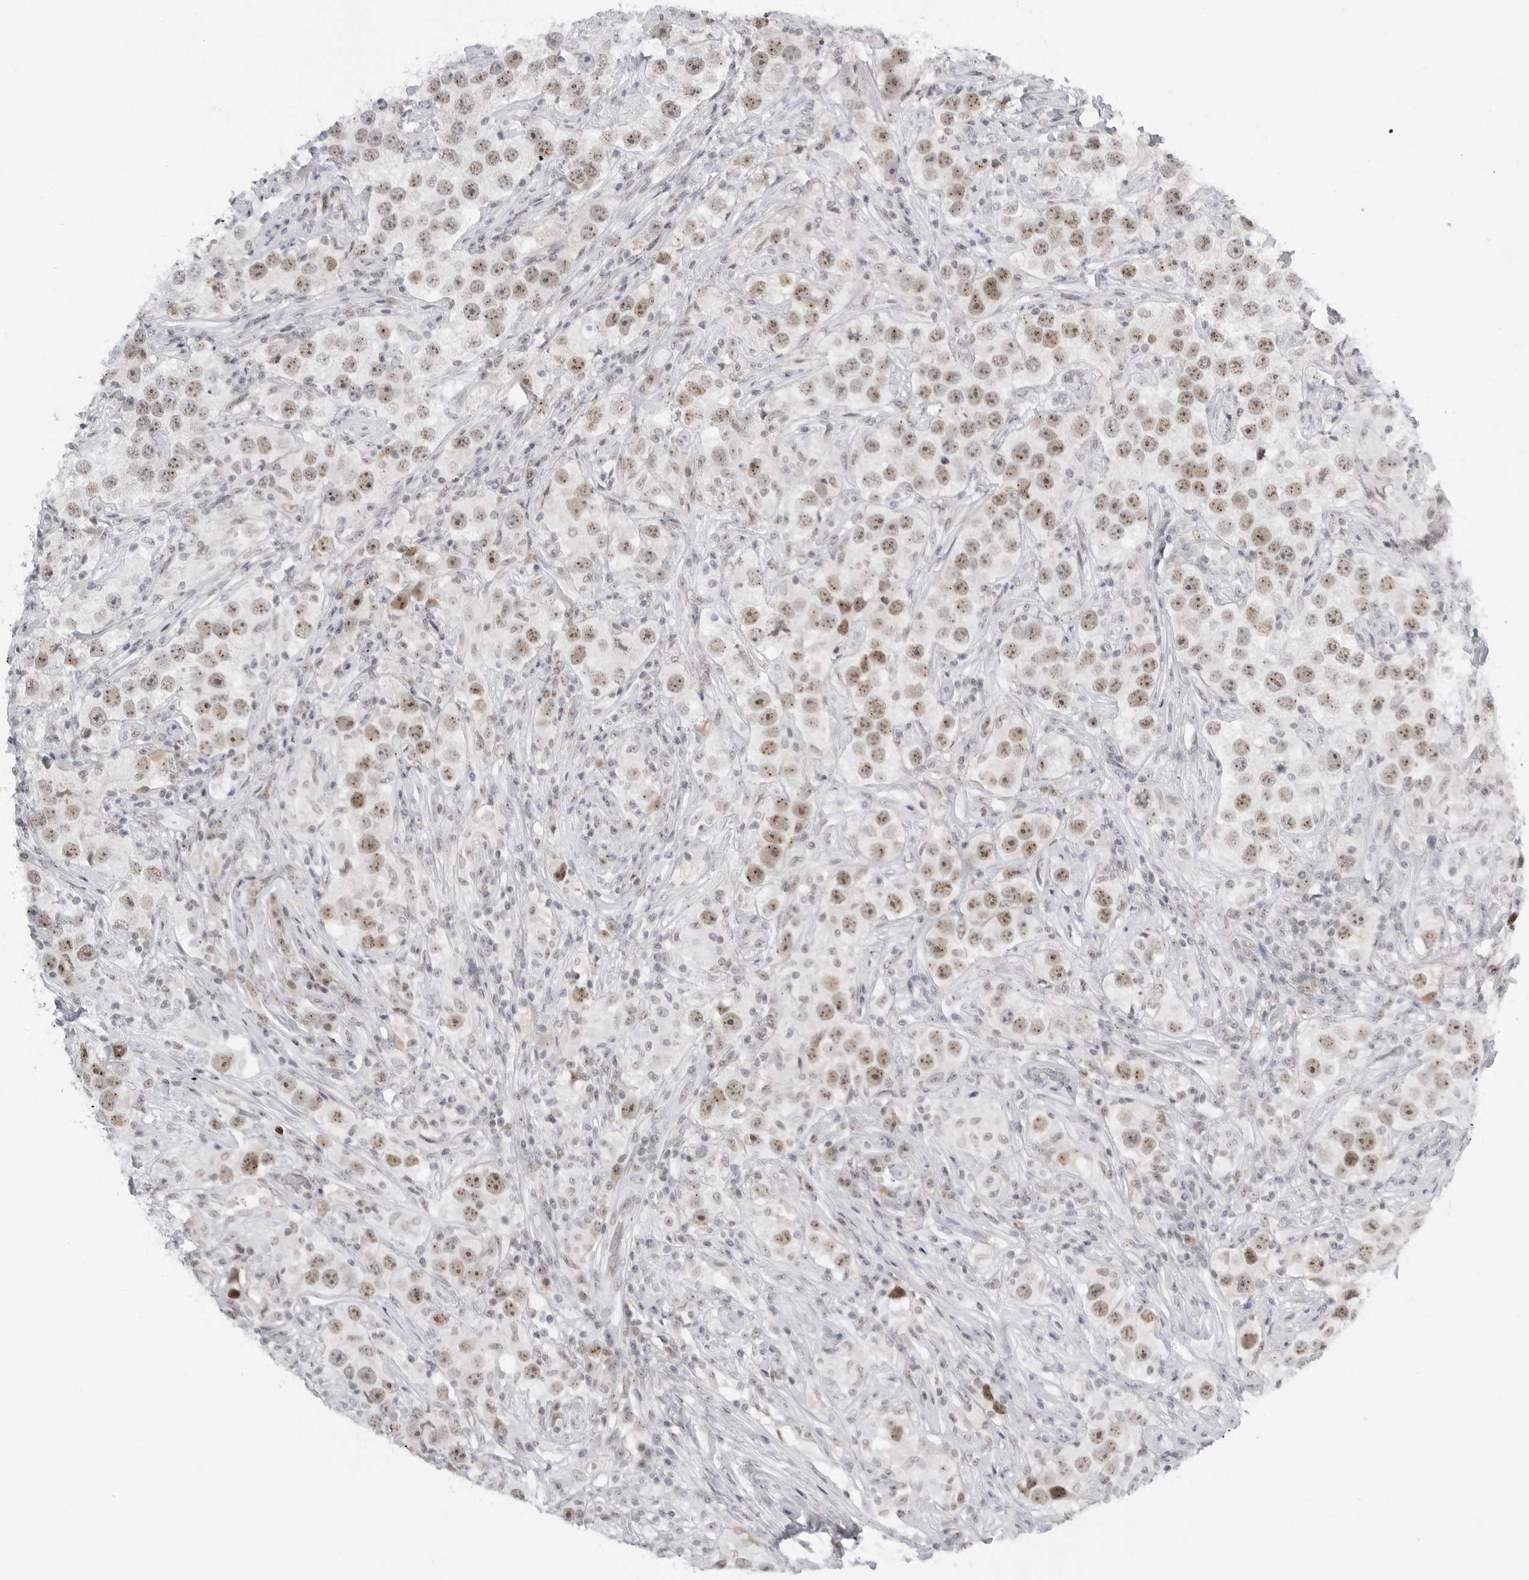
{"staining": {"intensity": "moderate", "quantity": ">75%", "location": "nuclear"}, "tissue": "testis cancer", "cell_type": "Tumor cells", "image_type": "cancer", "snomed": [{"axis": "morphology", "description": "Seminoma, NOS"}, {"axis": "topography", "description": "Testis"}], "caption": "DAB (3,3'-diaminobenzidine) immunohistochemical staining of testis cancer shows moderate nuclear protein positivity in approximately >75% of tumor cells.", "gene": "WRAP53", "patient": {"sex": "male", "age": 49}}